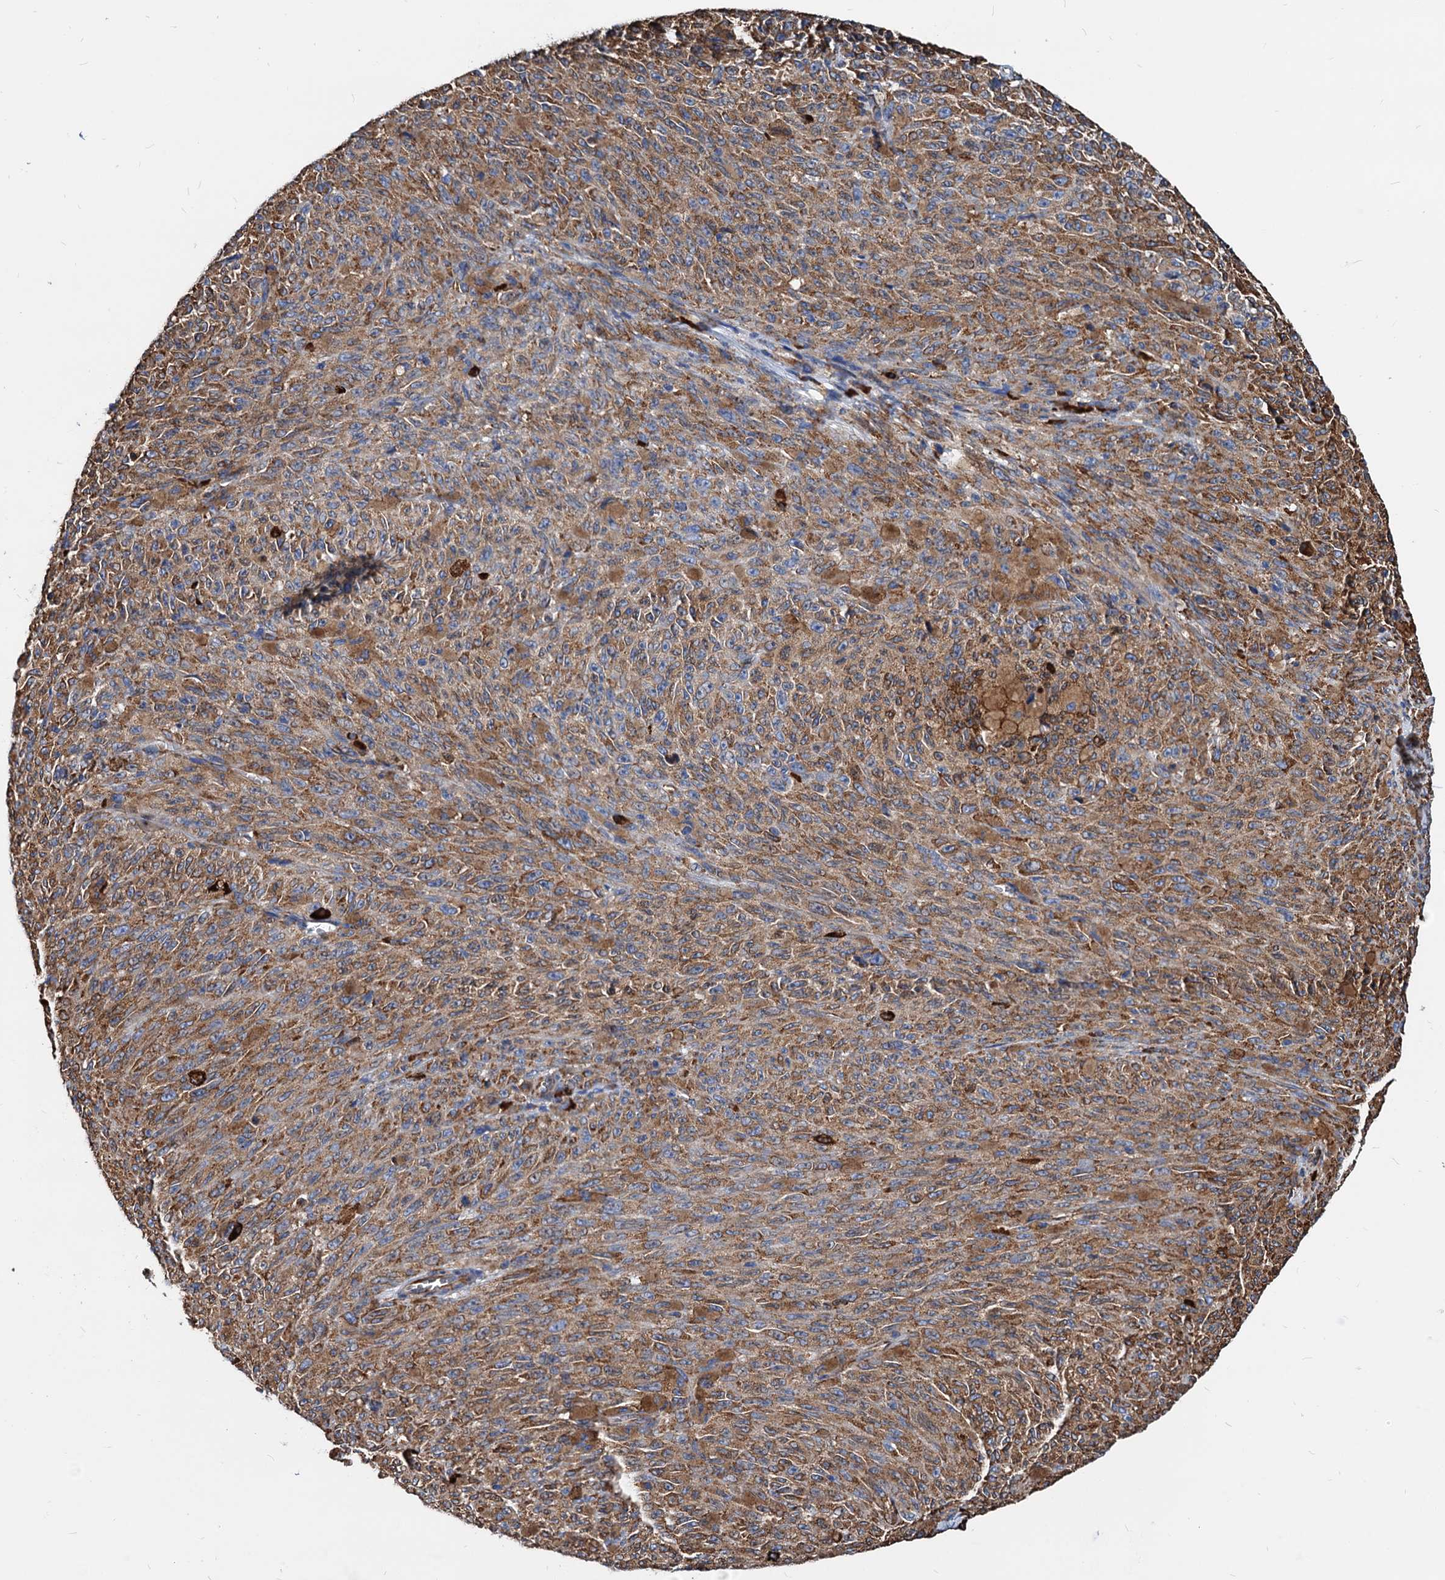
{"staining": {"intensity": "moderate", "quantity": ">75%", "location": "cytoplasmic/membranous"}, "tissue": "melanoma", "cell_type": "Tumor cells", "image_type": "cancer", "snomed": [{"axis": "morphology", "description": "Malignant melanoma, NOS"}, {"axis": "topography", "description": "Skin"}], "caption": "Immunohistochemistry micrograph of neoplastic tissue: human melanoma stained using IHC exhibits medium levels of moderate protein expression localized specifically in the cytoplasmic/membranous of tumor cells, appearing as a cytoplasmic/membranous brown color.", "gene": "HSPA5", "patient": {"sex": "female", "age": 82}}